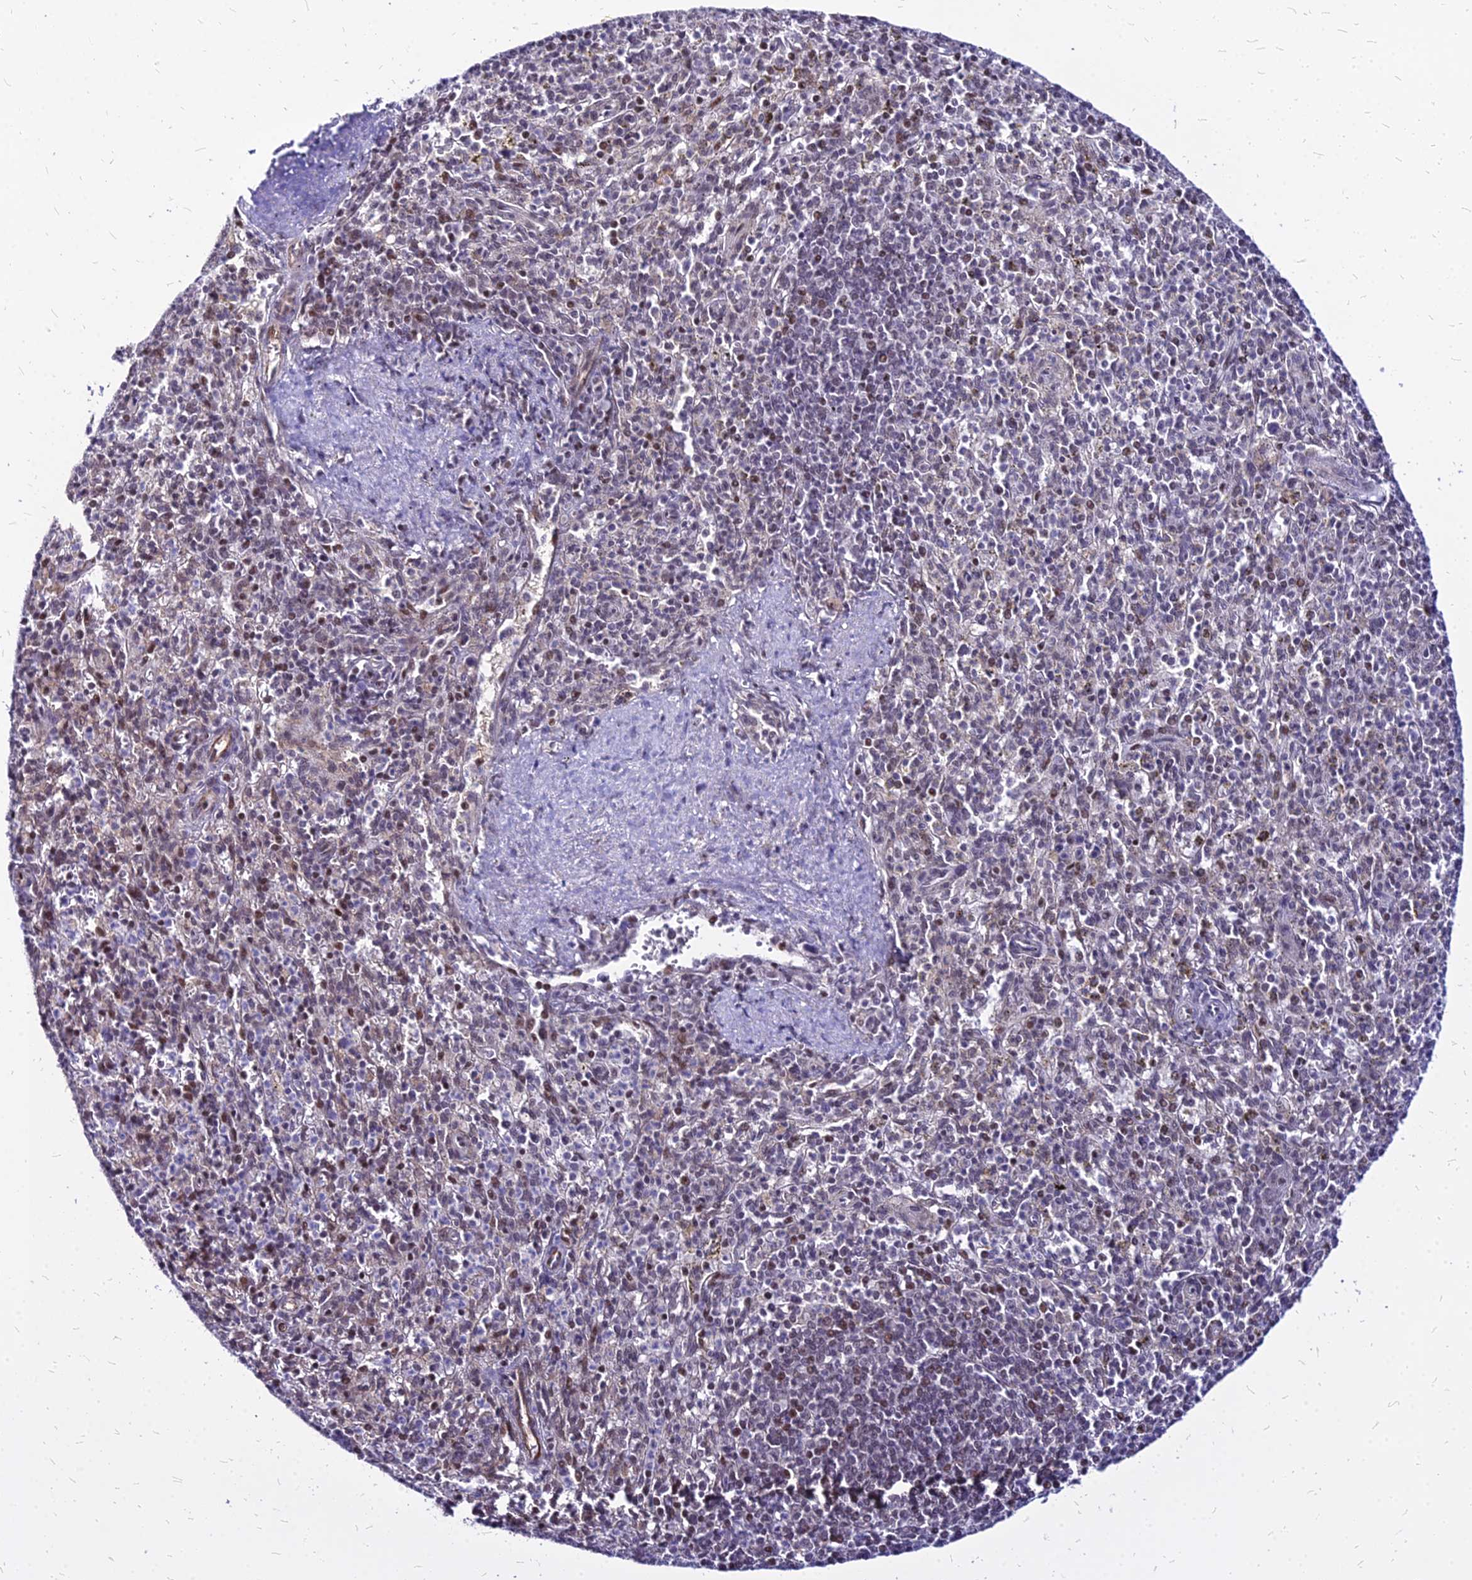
{"staining": {"intensity": "moderate", "quantity": "25%-75%", "location": "nuclear"}, "tissue": "spleen", "cell_type": "Cells in red pulp", "image_type": "normal", "snomed": [{"axis": "morphology", "description": "Normal tissue, NOS"}, {"axis": "topography", "description": "Spleen"}], "caption": "This histopathology image demonstrates benign spleen stained with immunohistochemistry to label a protein in brown. The nuclear of cells in red pulp show moderate positivity for the protein. Nuclei are counter-stained blue.", "gene": "FDX2", "patient": {"sex": "male", "age": 72}}